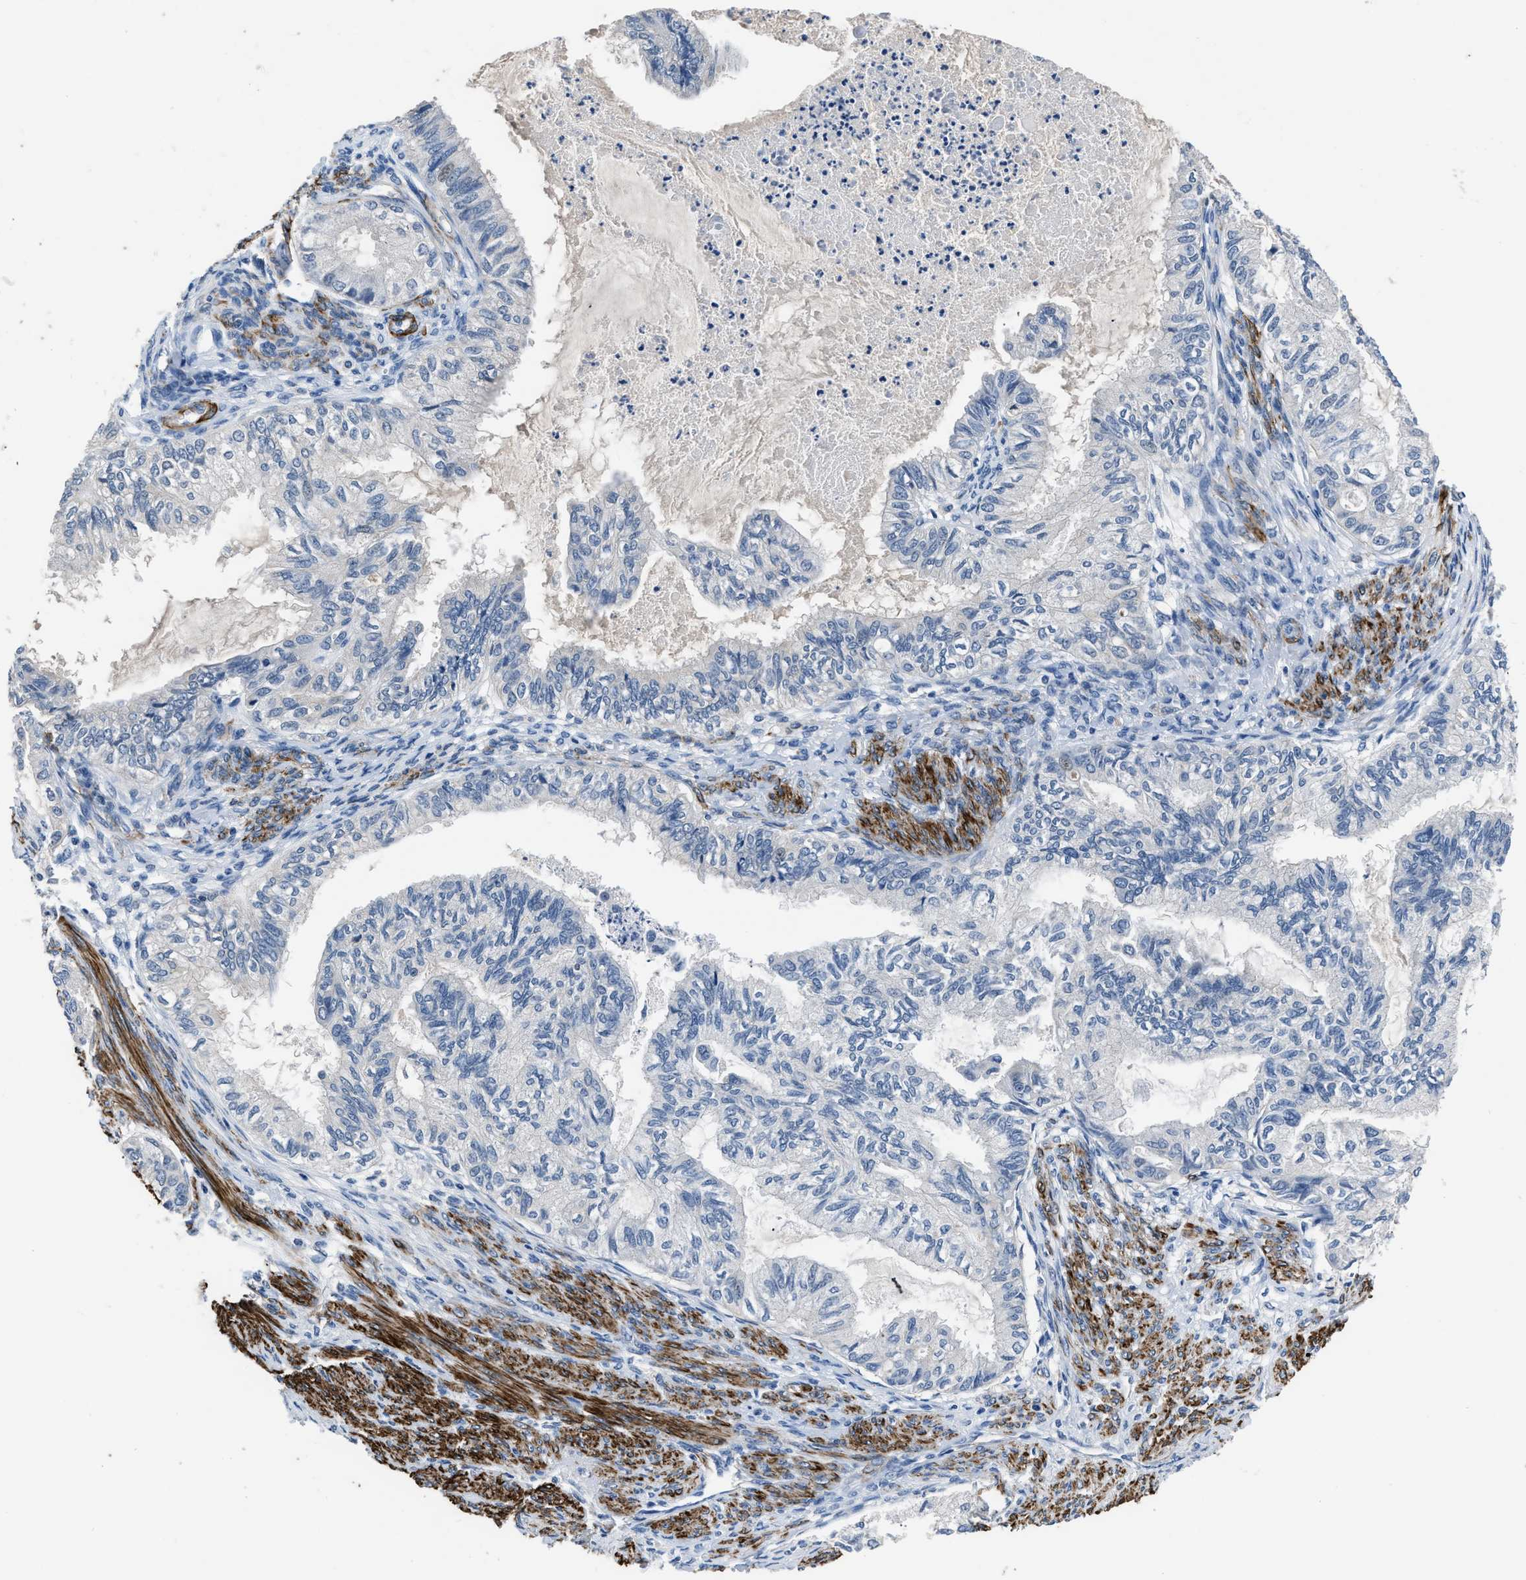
{"staining": {"intensity": "negative", "quantity": "none", "location": "none"}, "tissue": "cervical cancer", "cell_type": "Tumor cells", "image_type": "cancer", "snomed": [{"axis": "morphology", "description": "Normal tissue, NOS"}, {"axis": "morphology", "description": "Adenocarcinoma, NOS"}, {"axis": "topography", "description": "Cervix"}, {"axis": "topography", "description": "Endometrium"}], "caption": "An image of human cervical cancer (adenocarcinoma) is negative for staining in tumor cells.", "gene": "LANCL2", "patient": {"sex": "female", "age": 86}}